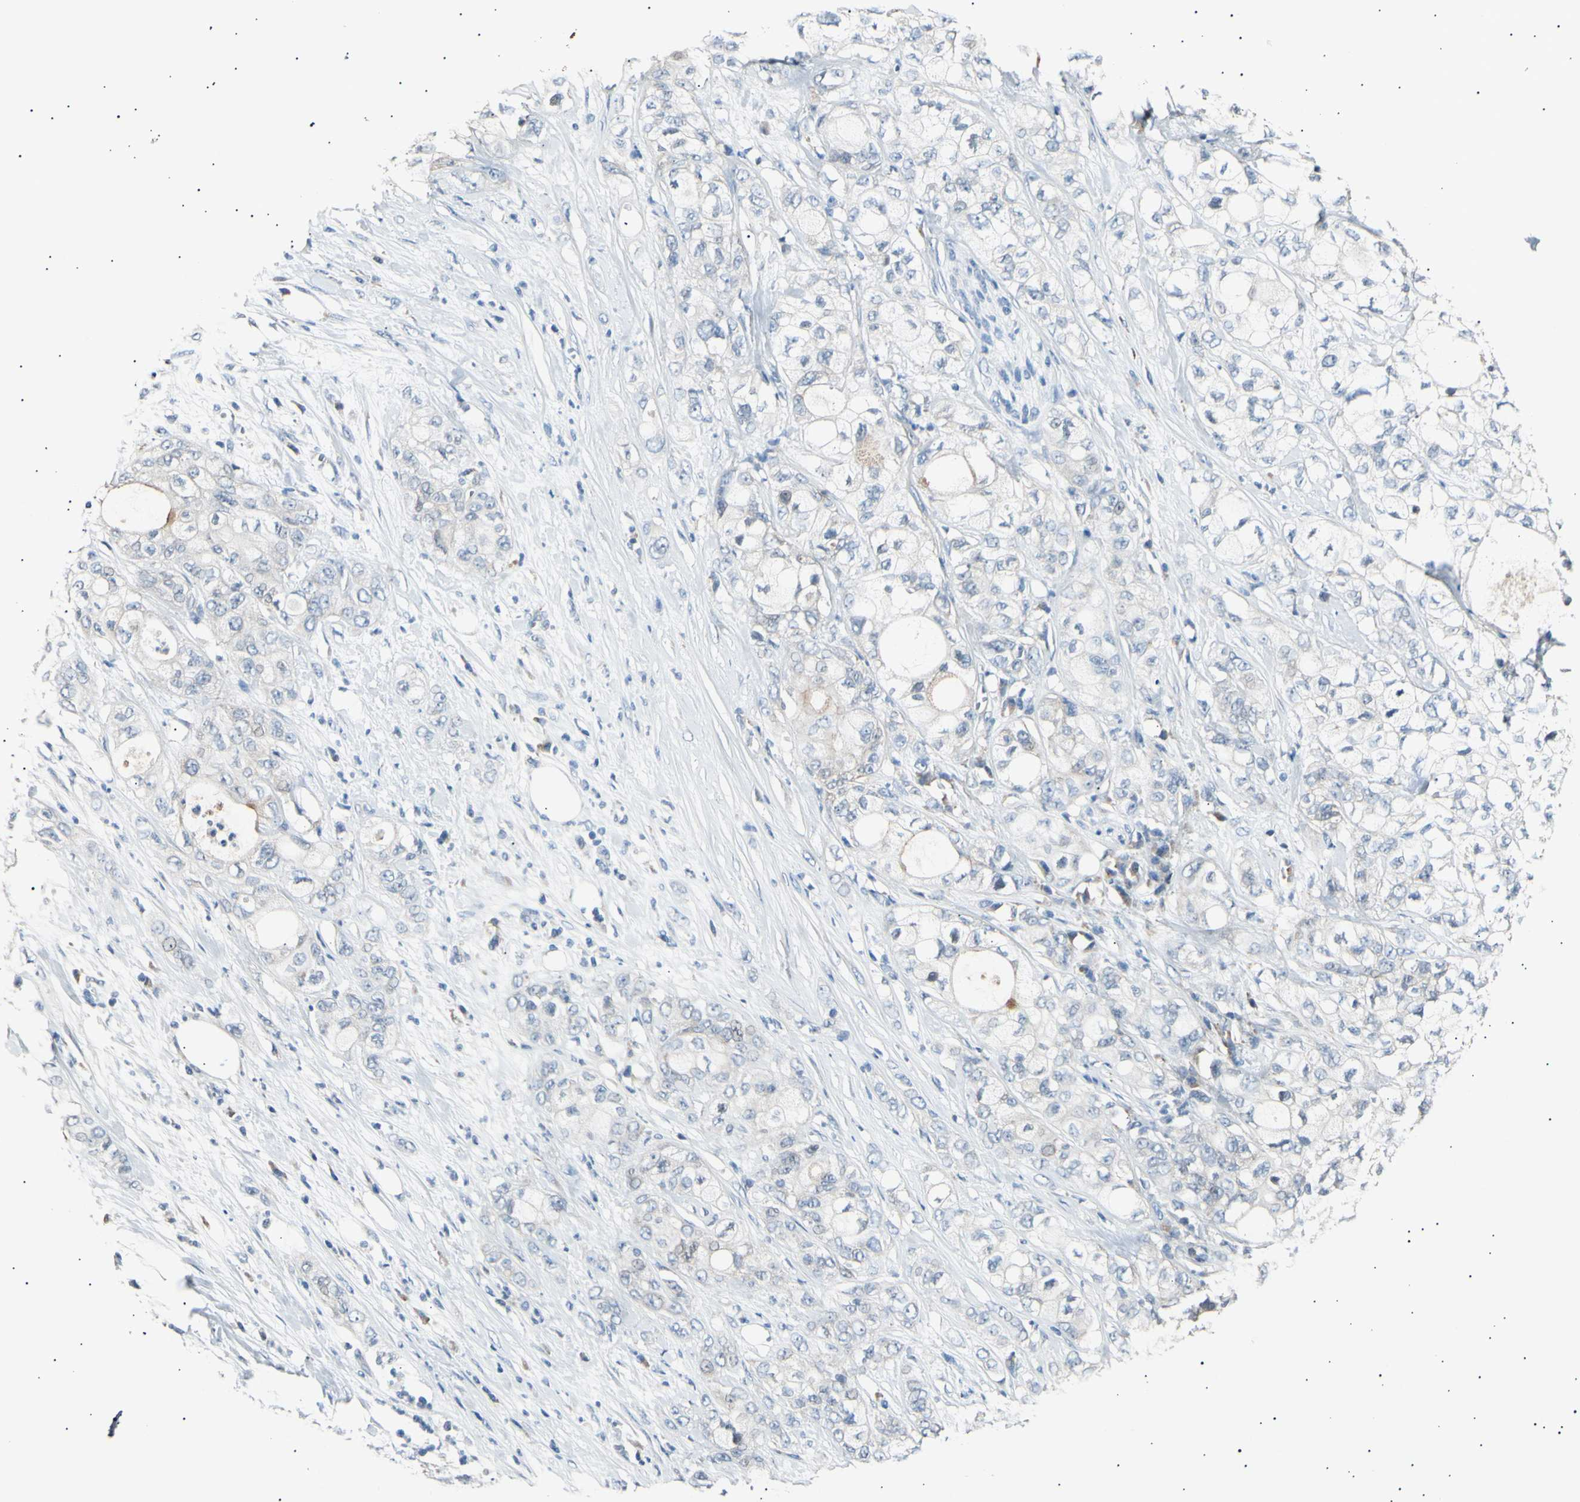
{"staining": {"intensity": "negative", "quantity": "none", "location": "none"}, "tissue": "pancreatic cancer", "cell_type": "Tumor cells", "image_type": "cancer", "snomed": [{"axis": "morphology", "description": "Adenocarcinoma, NOS"}, {"axis": "topography", "description": "Pancreas"}], "caption": "Immunohistochemical staining of pancreatic cancer reveals no significant expression in tumor cells.", "gene": "ITGA6", "patient": {"sex": "male", "age": 70}}